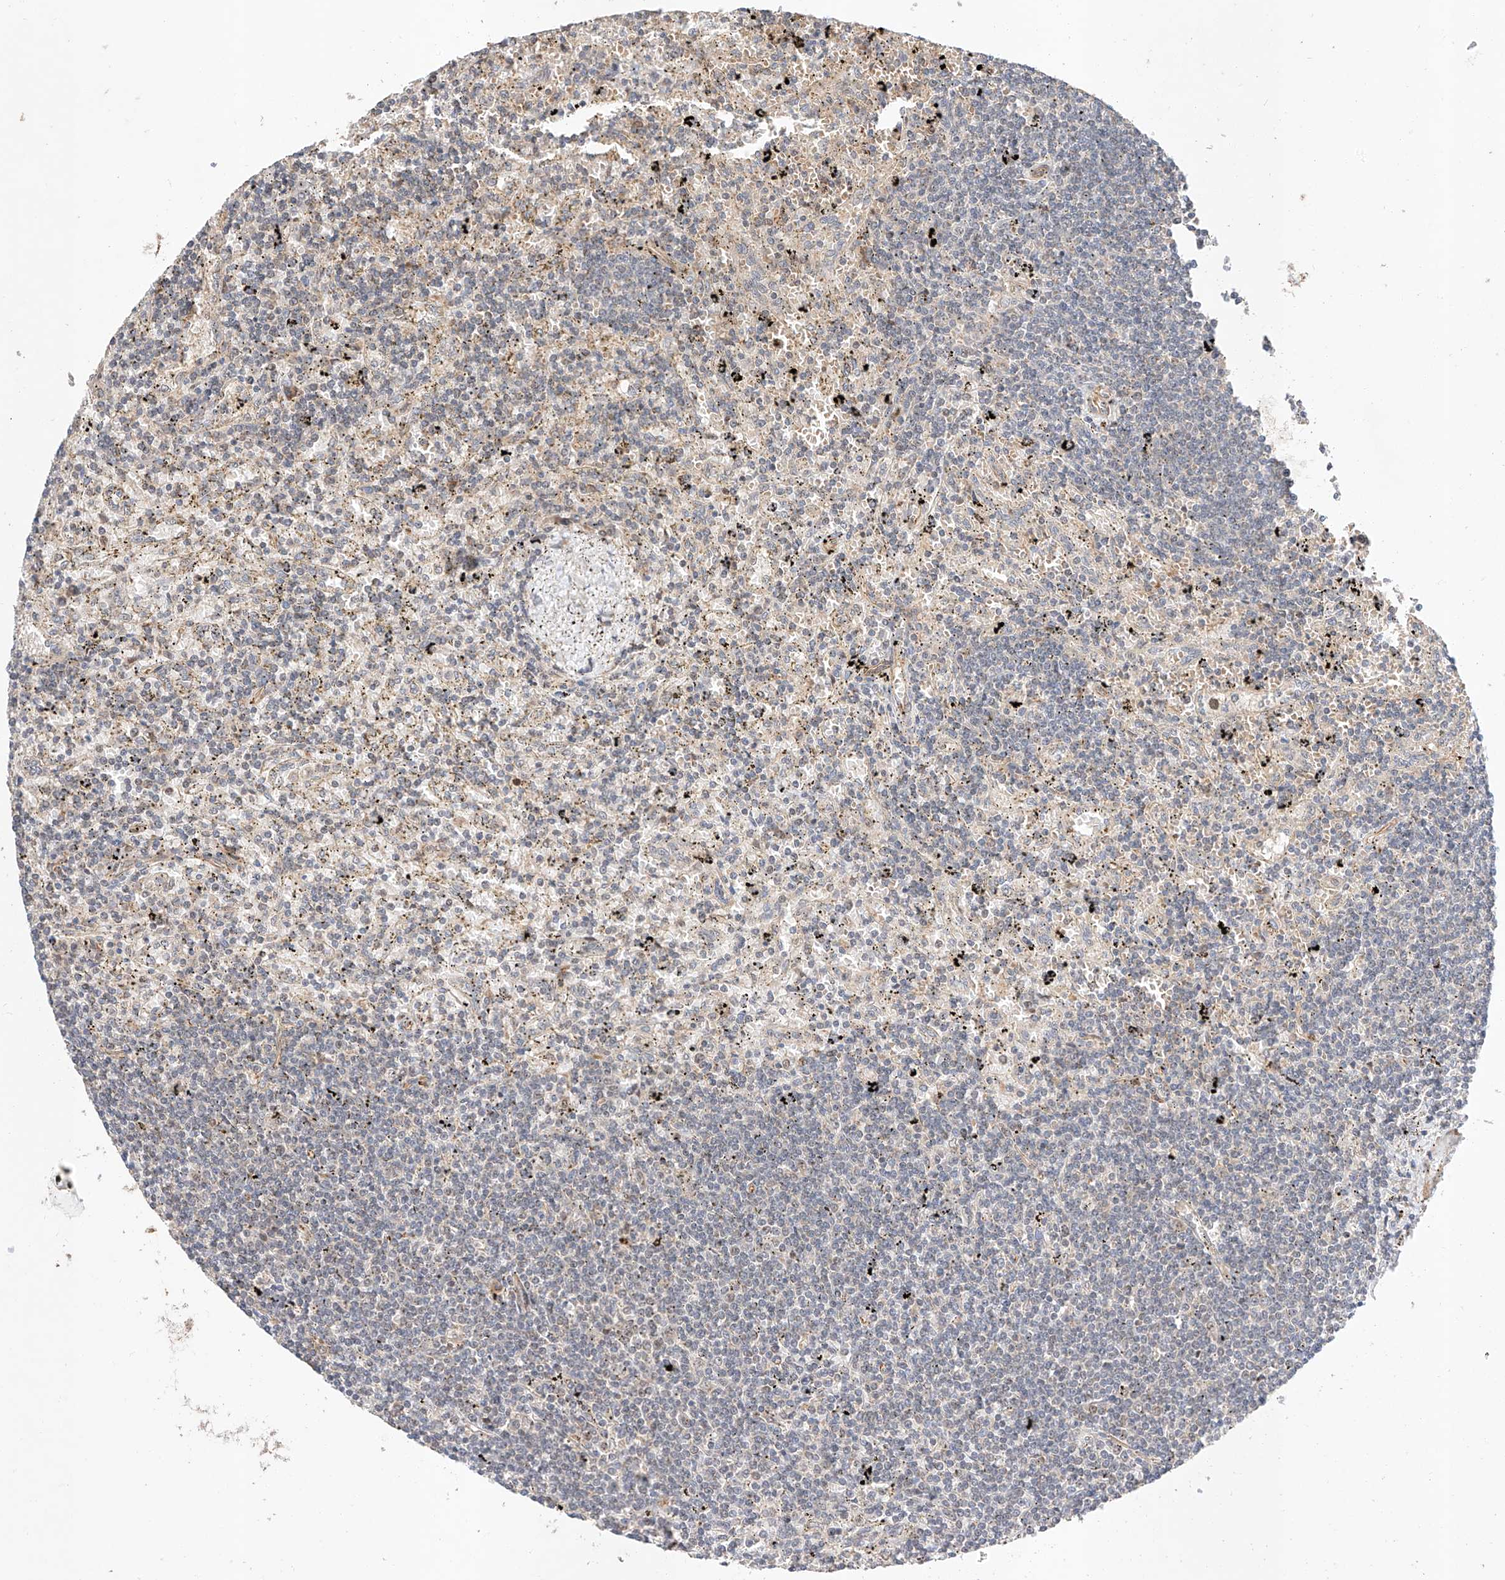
{"staining": {"intensity": "negative", "quantity": "none", "location": "none"}, "tissue": "lymphoma", "cell_type": "Tumor cells", "image_type": "cancer", "snomed": [{"axis": "morphology", "description": "Malignant lymphoma, non-Hodgkin's type, Low grade"}, {"axis": "topography", "description": "Spleen"}], "caption": "Micrograph shows no significant protein positivity in tumor cells of lymphoma.", "gene": "RAB23", "patient": {"sex": "male", "age": 76}}